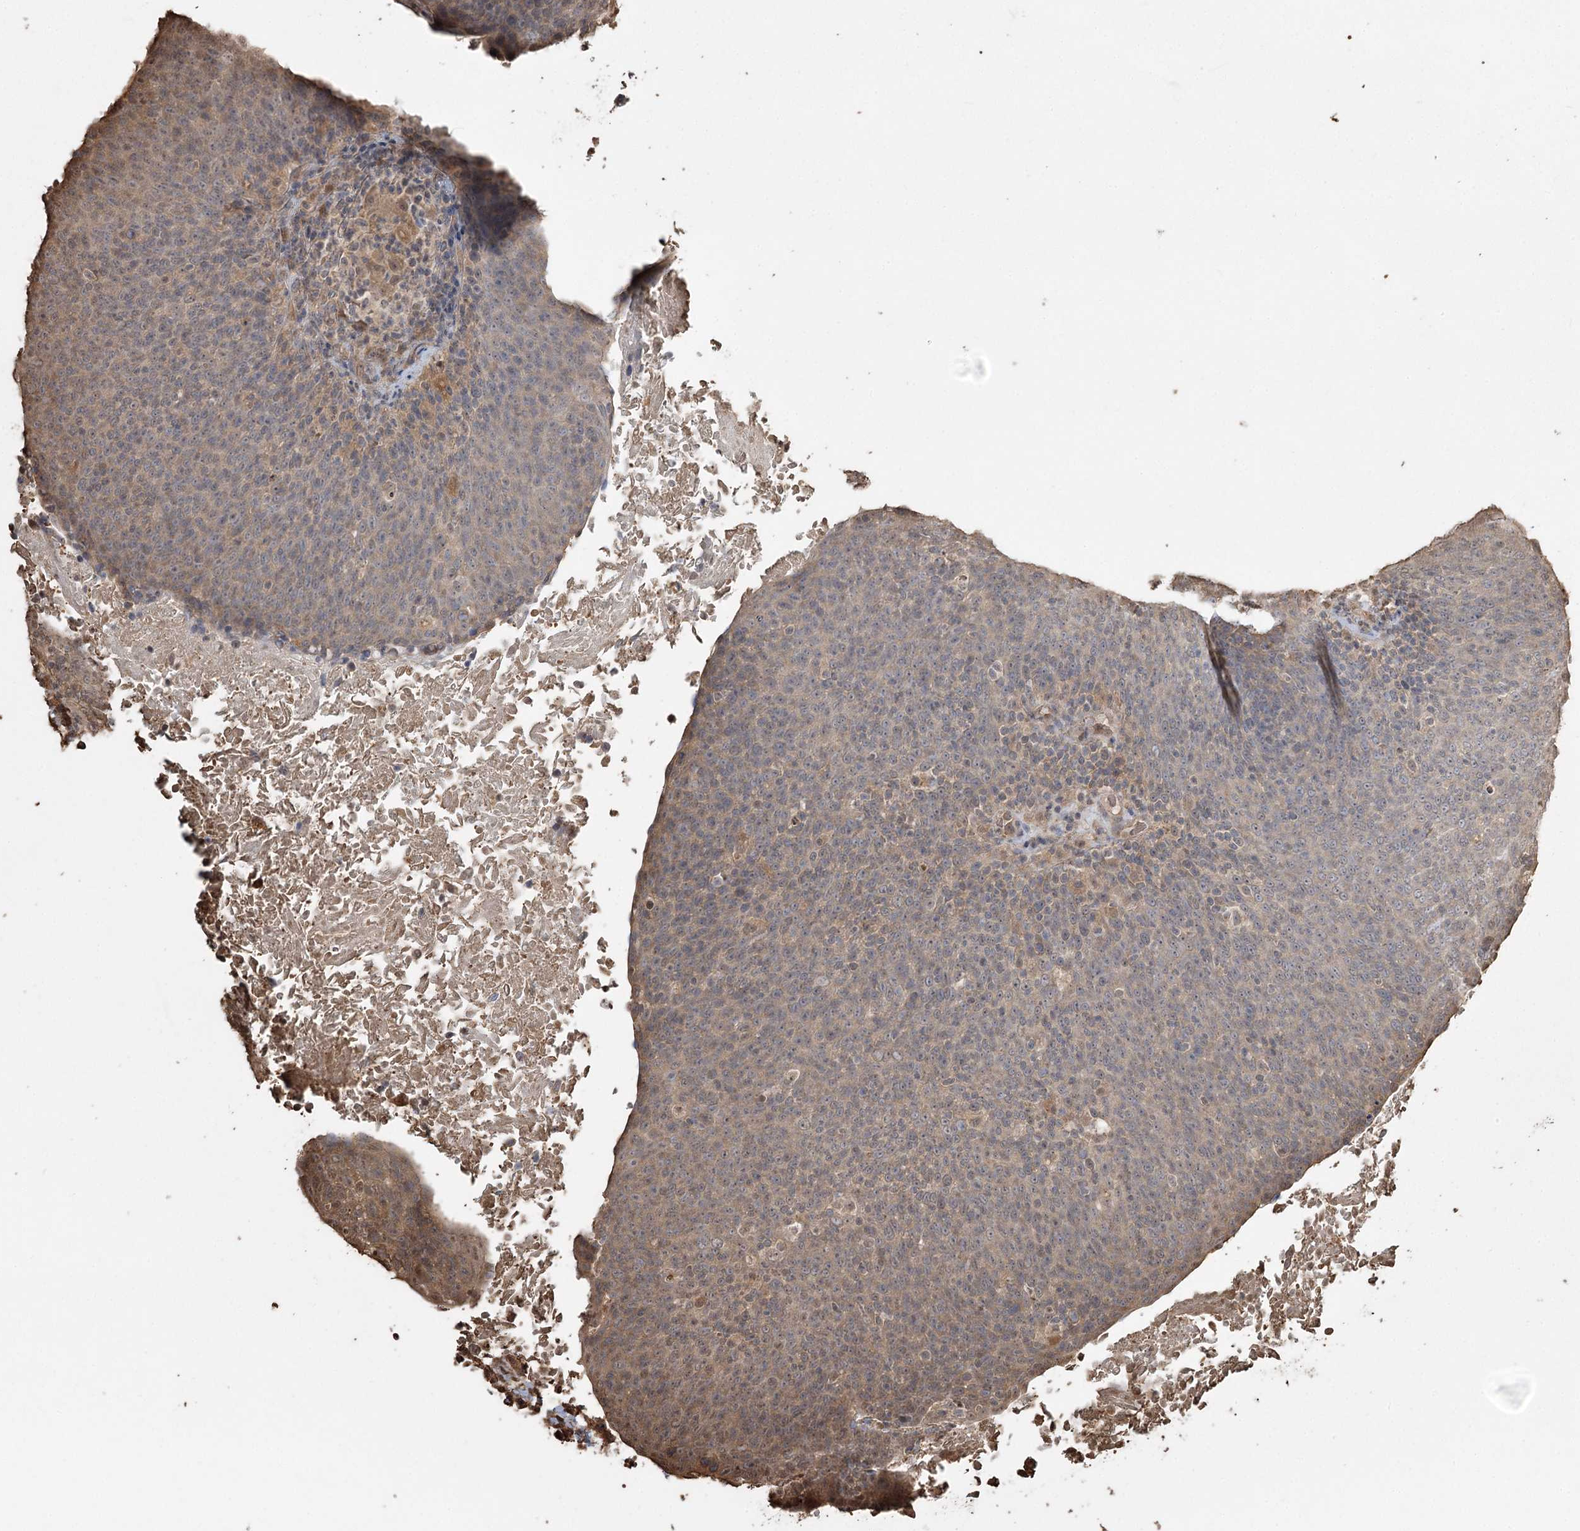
{"staining": {"intensity": "weak", "quantity": "25%-75%", "location": "cytoplasmic/membranous"}, "tissue": "head and neck cancer", "cell_type": "Tumor cells", "image_type": "cancer", "snomed": [{"axis": "morphology", "description": "Squamous cell carcinoma, NOS"}, {"axis": "morphology", "description": "Squamous cell carcinoma, metastatic, NOS"}, {"axis": "topography", "description": "Lymph node"}, {"axis": "topography", "description": "Head-Neck"}], "caption": "A micrograph of head and neck metastatic squamous cell carcinoma stained for a protein displays weak cytoplasmic/membranous brown staining in tumor cells.", "gene": "PLCH1", "patient": {"sex": "male", "age": 62}}